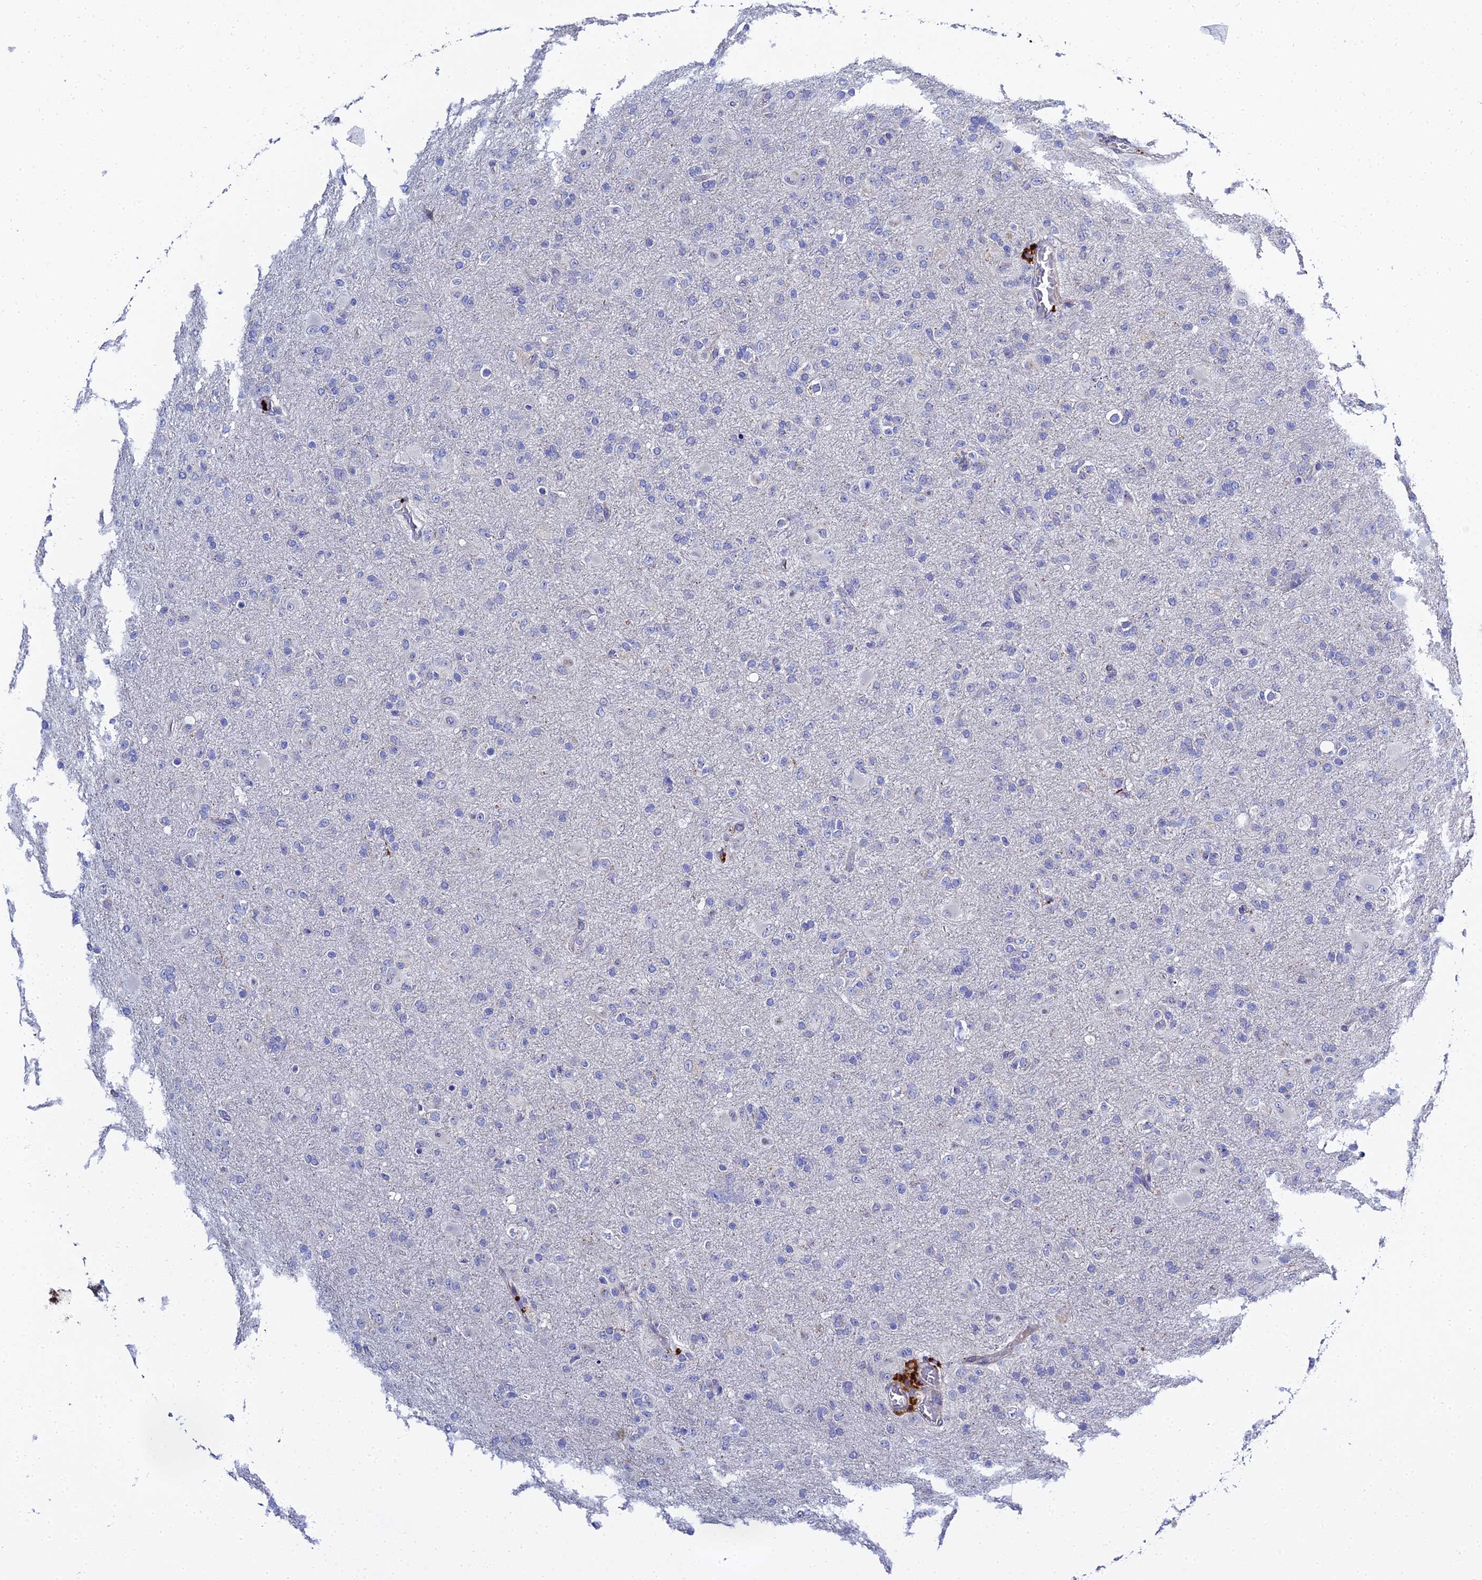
{"staining": {"intensity": "negative", "quantity": "none", "location": "none"}, "tissue": "glioma", "cell_type": "Tumor cells", "image_type": "cancer", "snomed": [{"axis": "morphology", "description": "Glioma, malignant, Low grade"}, {"axis": "topography", "description": "Brain"}], "caption": "DAB immunohistochemical staining of human glioma exhibits no significant staining in tumor cells.", "gene": "APOBEC3H", "patient": {"sex": "male", "age": 65}}